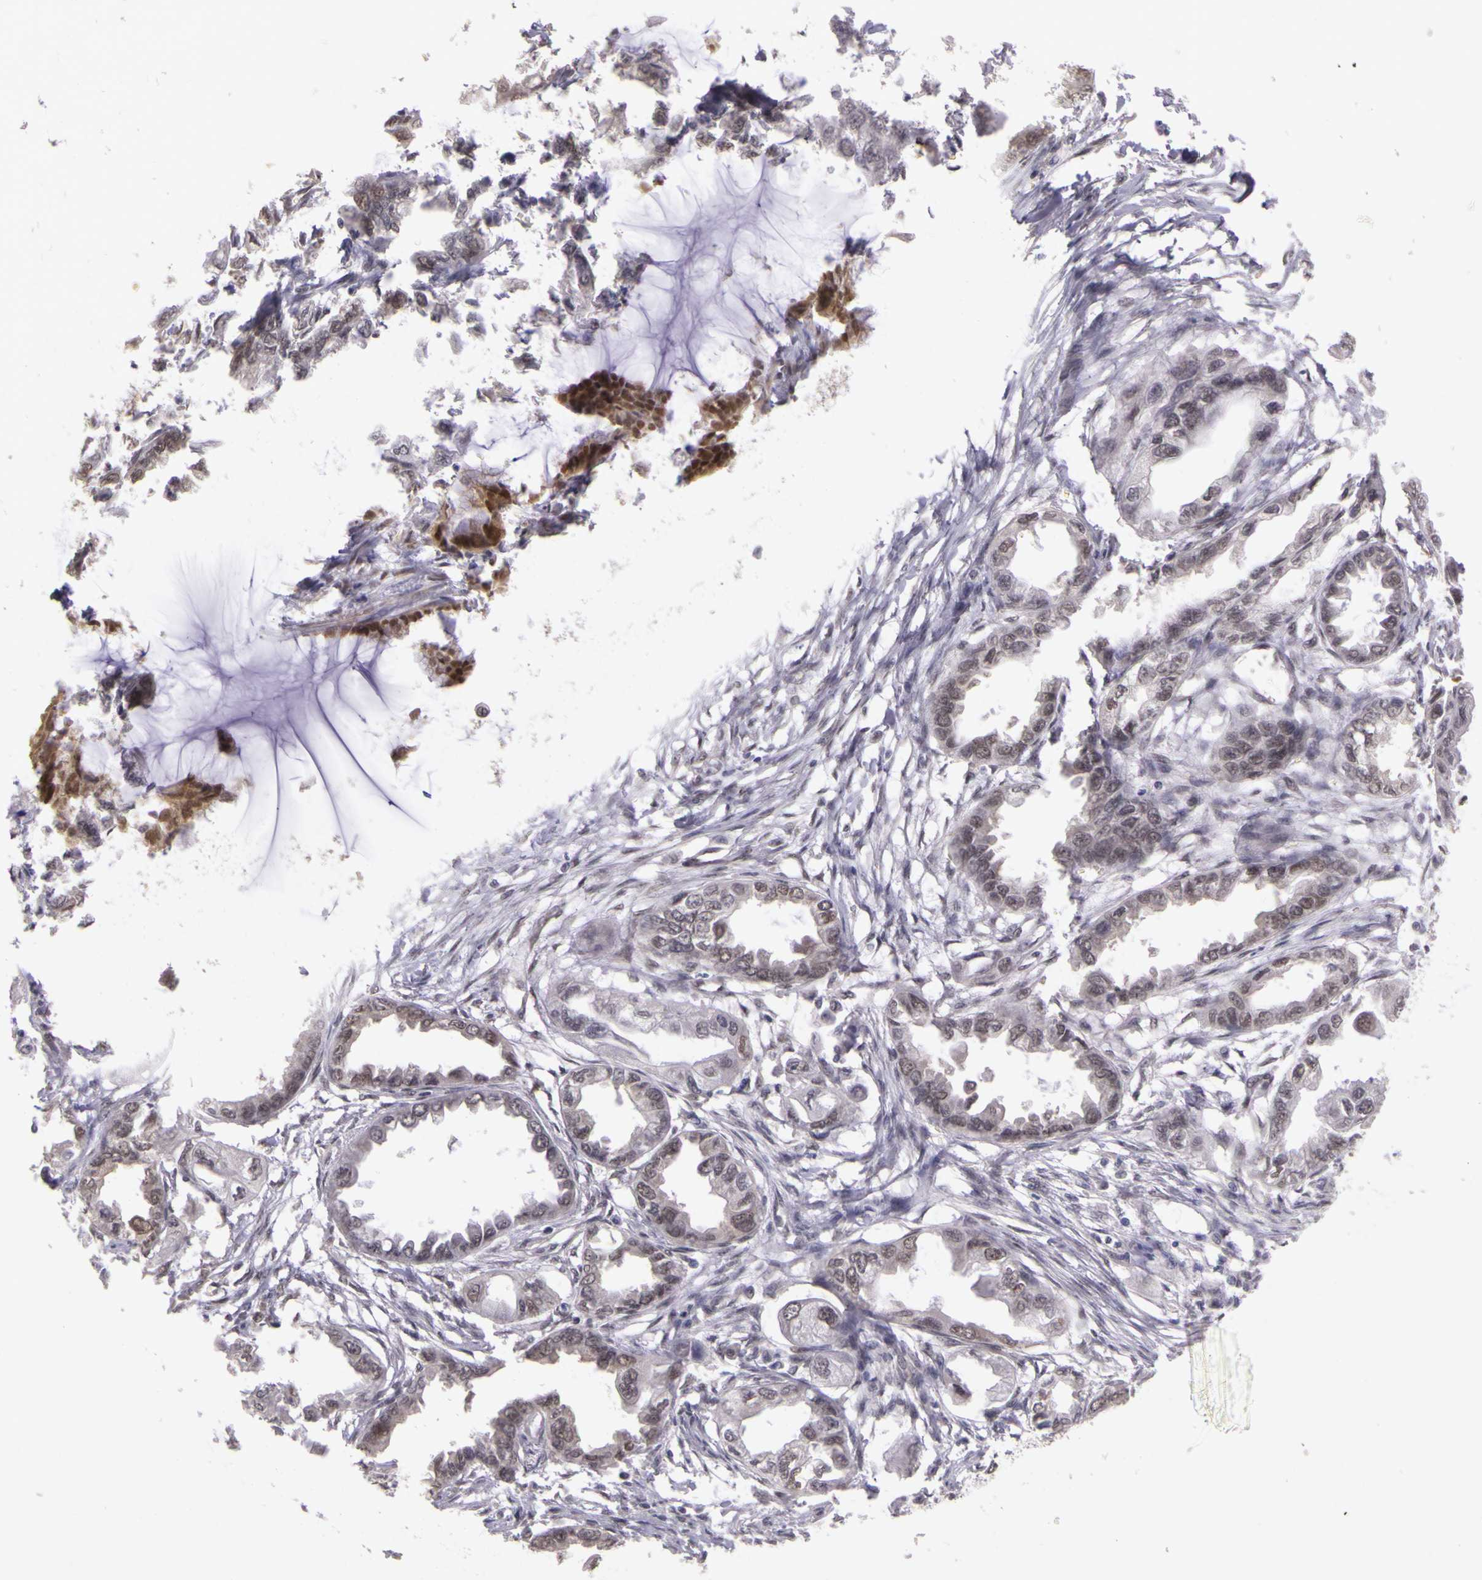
{"staining": {"intensity": "weak", "quantity": "25%-75%", "location": "nuclear"}, "tissue": "endometrial cancer", "cell_type": "Tumor cells", "image_type": "cancer", "snomed": [{"axis": "morphology", "description": "Adenocarcinoma, NOS"}, {"axis": "topography", "description": "Endometrium"}], "caption": "Endometrial cancer was stained to show a protein in brown. There is low levels of weak nuclear staining in approximately 25%-75% of tumor cells.", "gene": "WDR13", "patient": {"sex": "female", "age": 67}}